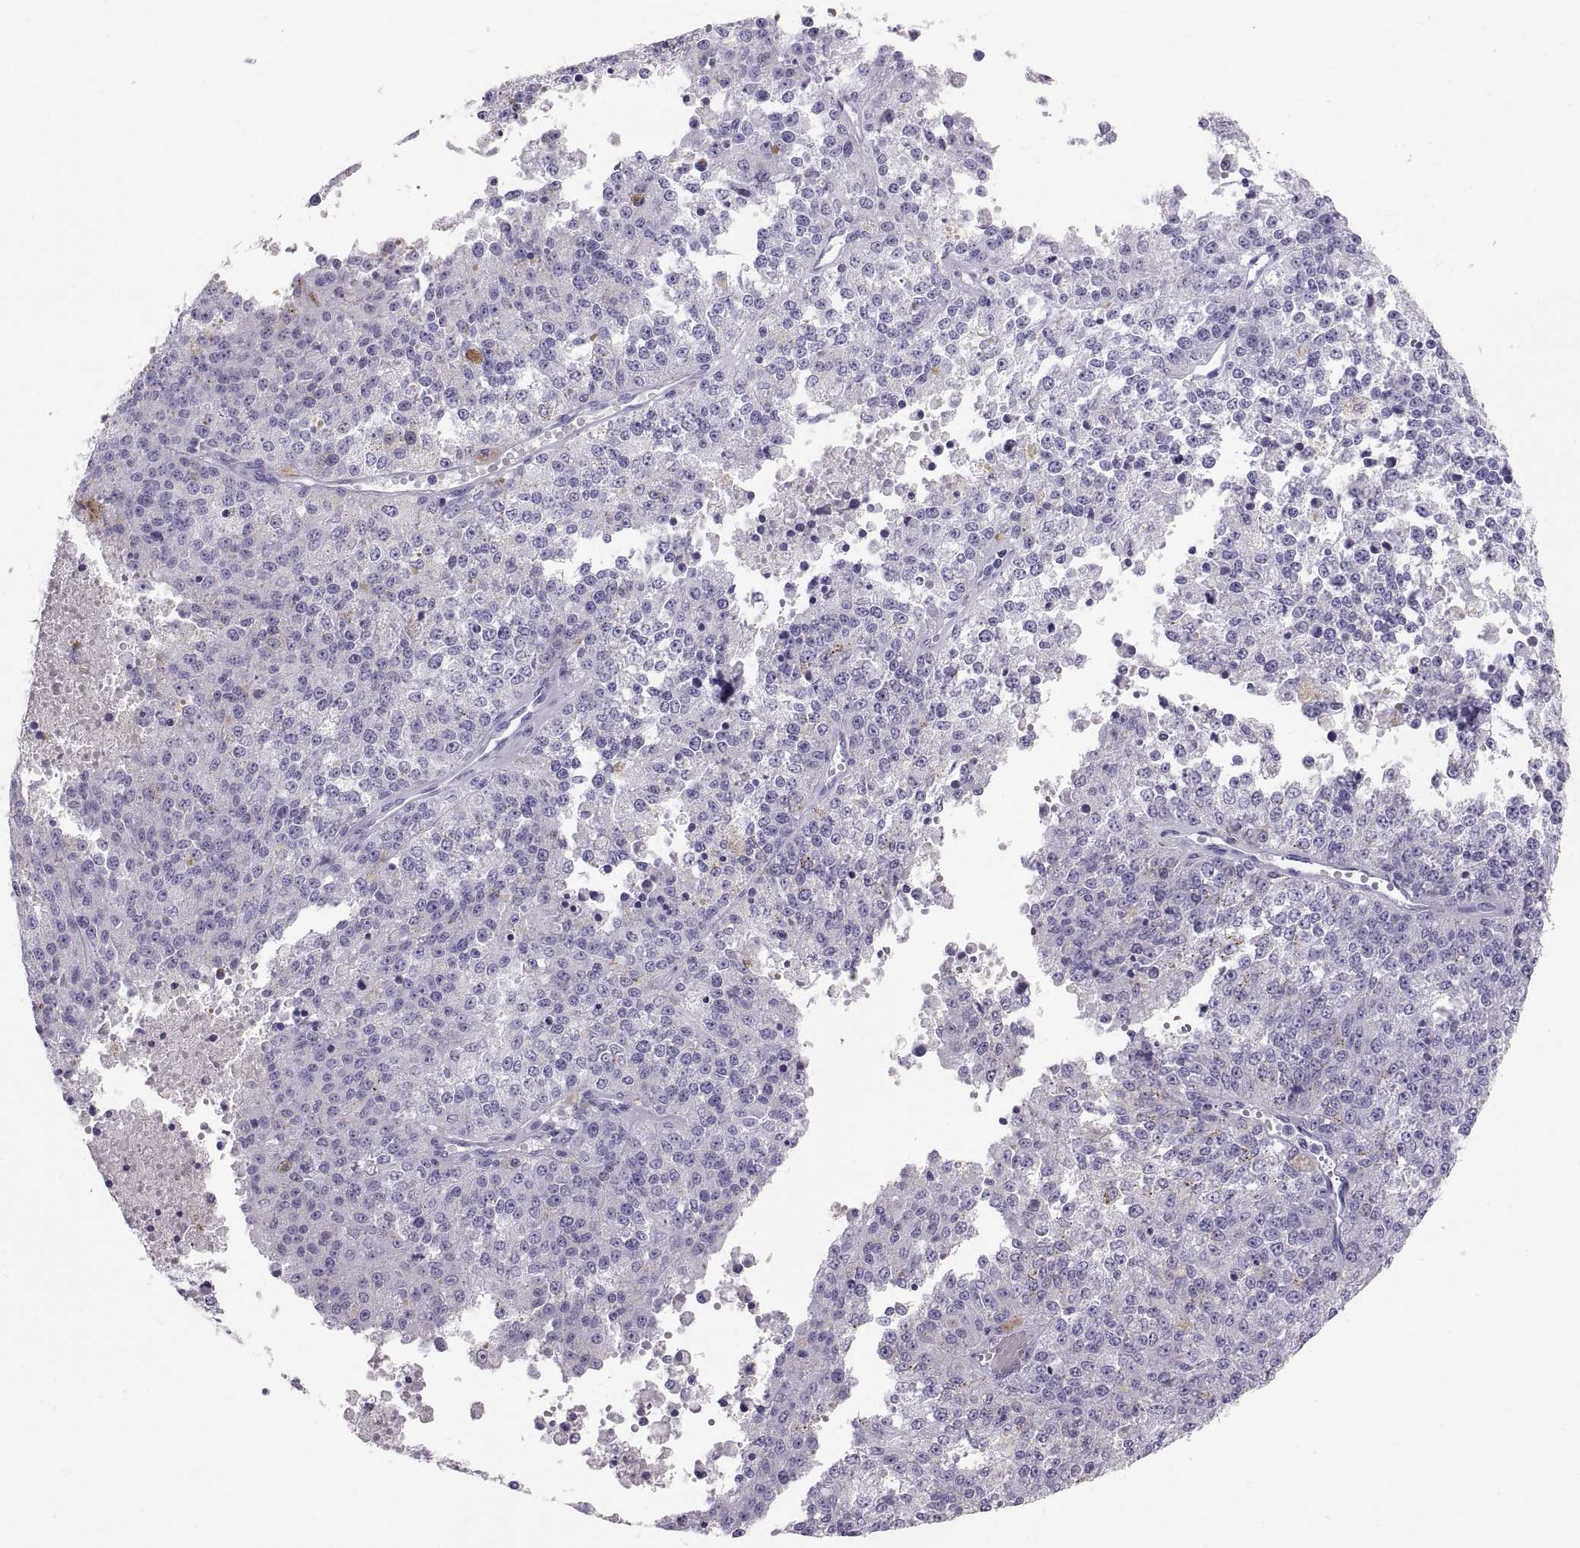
{"staining": {"intensity": "negative", "quantity": "none", "location": "none"}, "tissue": "melanoma", "cell_type": "Tumor cells", "image_type": "cancer", "snomed": [{"axis": "morphology", "description": "Malignant melanoma, Metastatic site"}, {"axis": "topography", "description": "Lymph node"}], "caption": "Immunohistochemical staining of human melanoma reveals no significant positivity in tumor cells. Brightfield microscopy of immunohistochemistry stained with DAB (brown) and hematoxylin (blue), captured at high magnification.", "gene": "SLC22A6", "patient": {"sex": "female", "age": 64}}